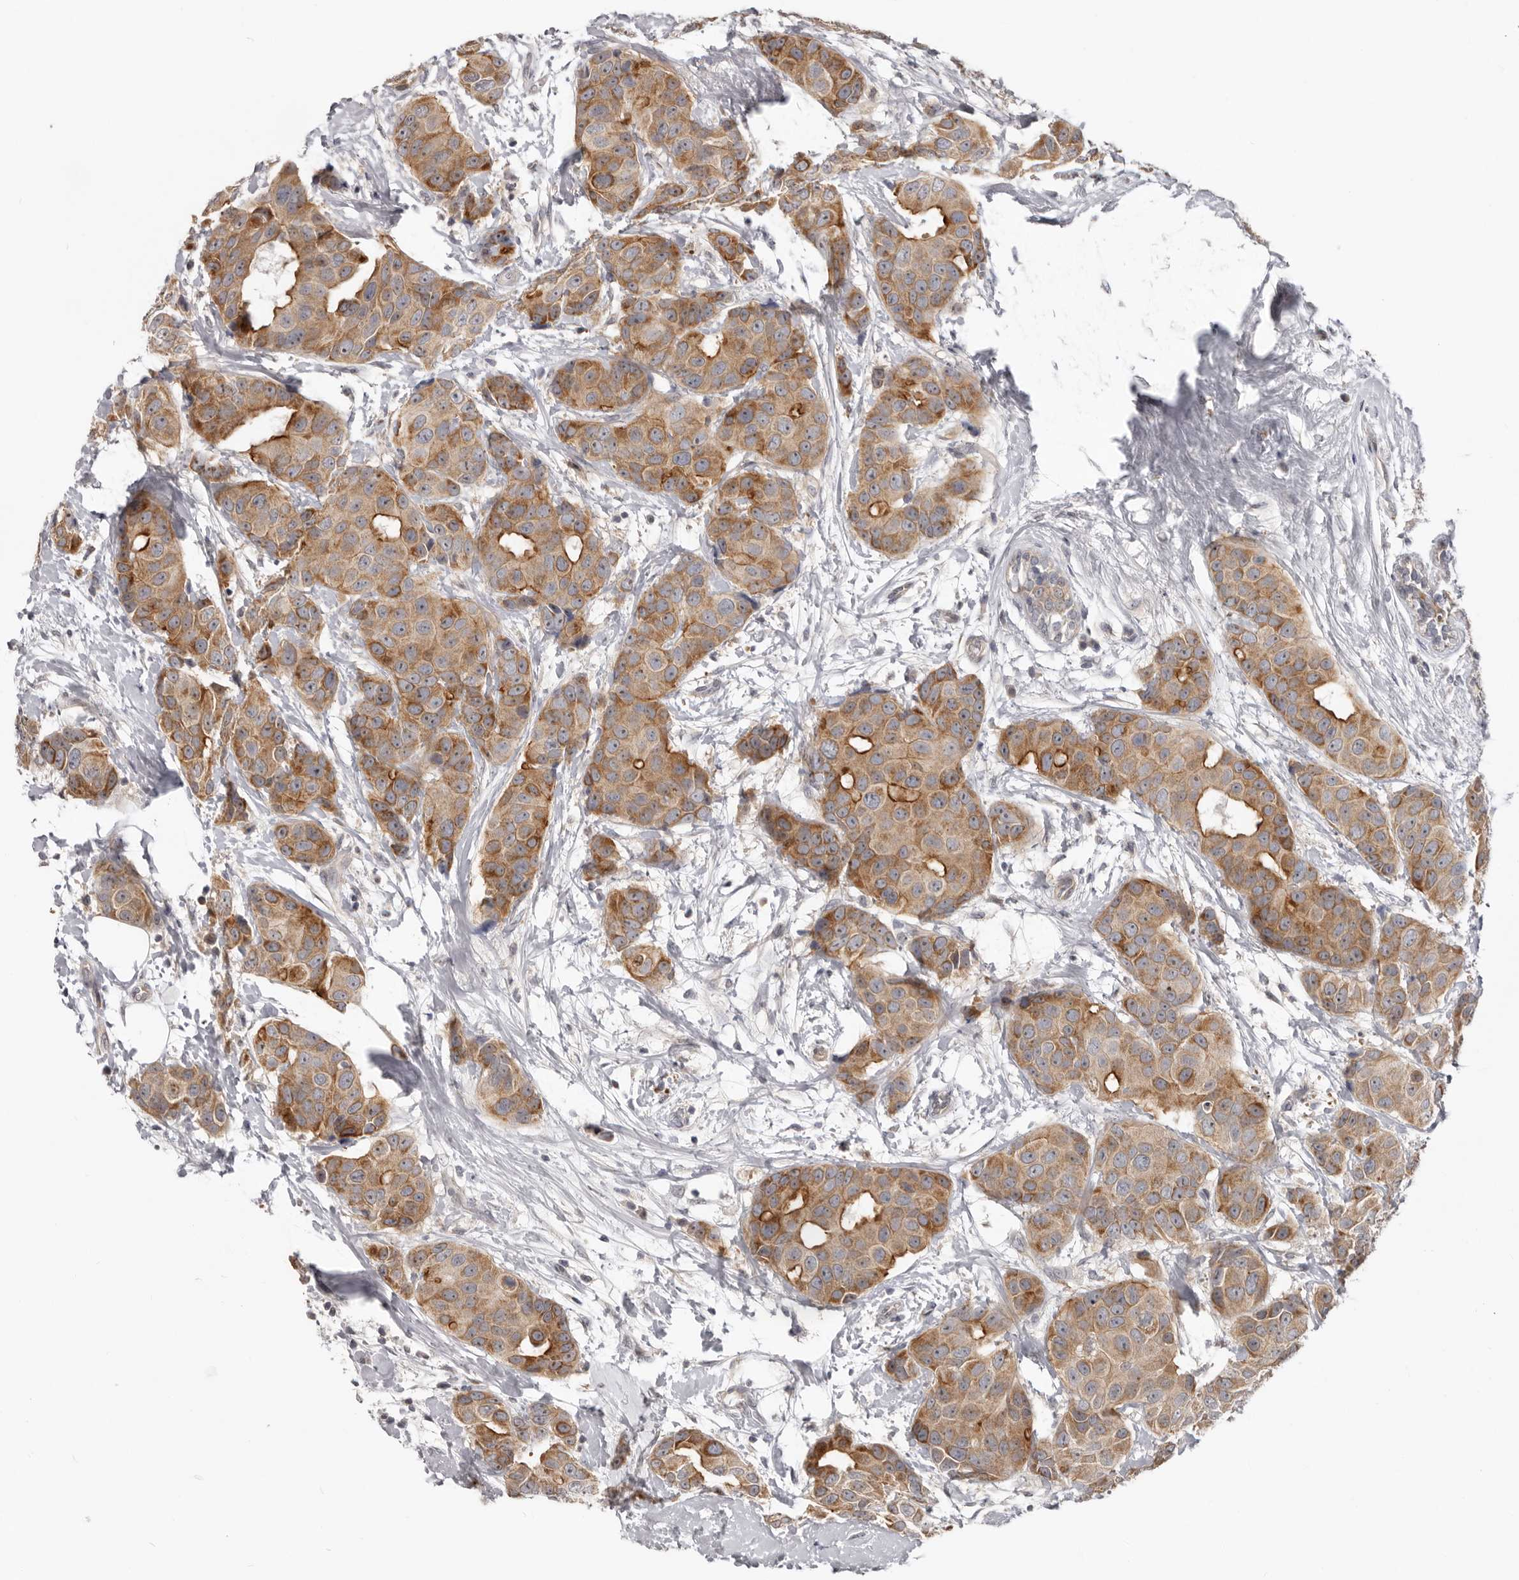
{"staining": {"intensity": "moderate", "quantity": ">75%", "location": "cytoplasmic/membranous"}, "tissue": "breast cancer", "cell_type": "Tumor cells", "image_type": "cancer", "snomed": [{"axis": "morphology", "description": "Normal tissue, NOS"}, {"axis": "morphology", "description": "Duct carcinoma"}, {"axis": "topography", "description": "Breast"}], "caption": "Immunohistochemical staining of human intraductal carcinoma (breast) displays medium levels of moderate cytoplasmic/membranous expression in about >75% of tumor cells.", "gene": "BAD", "patient": {"sex": "female", "age": 39}}